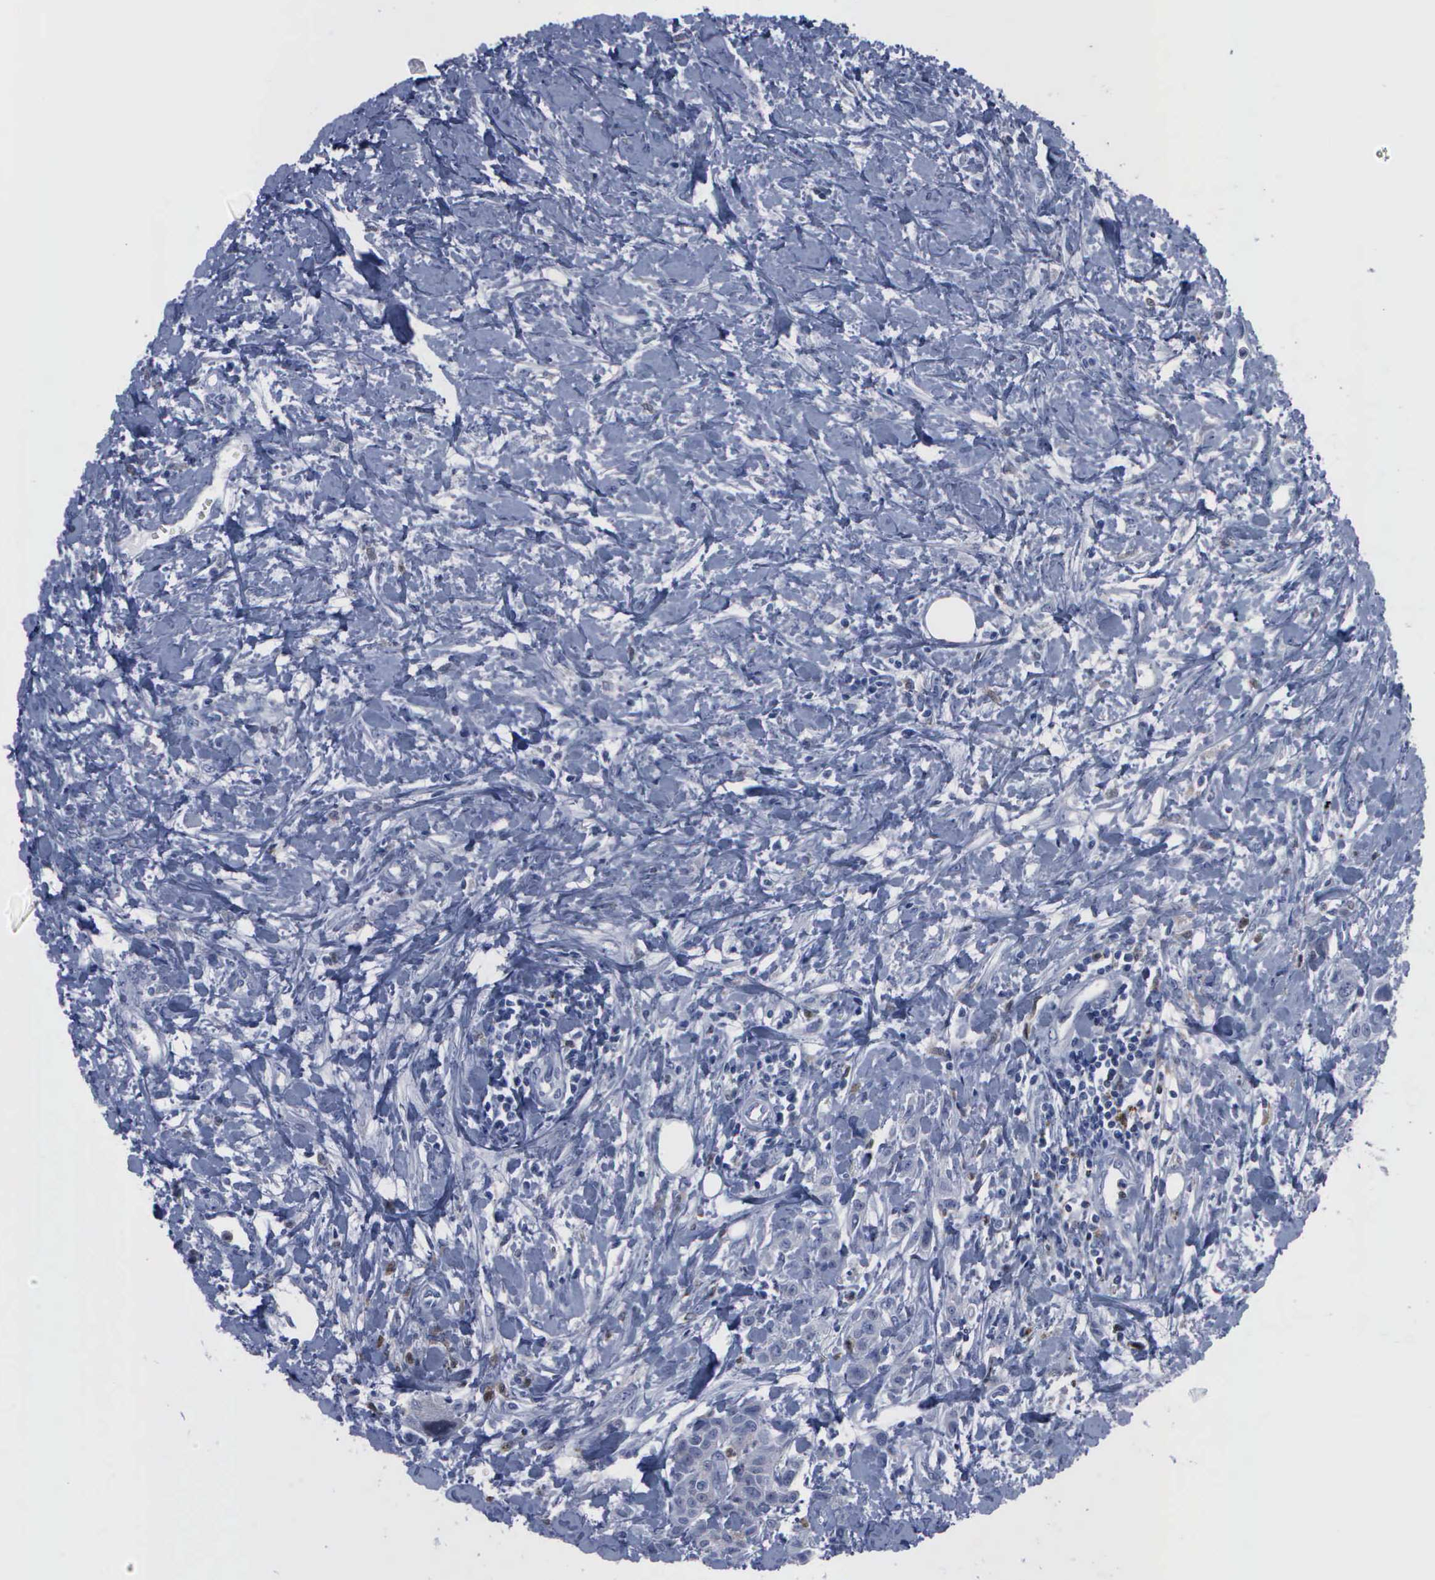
{"staining": {"intensity": "negative", "quantity": "none", "location": "none"}, "tissue": "urothelial cancer", "cell_type": "Tumor cells", "image_type": "cancer", "snomed": [{"axis": "morphology", "description": "Urothelial carcinoma, High grade"}, {"axis": "topography", "description": "Urinary bladder"}], "caption": "A high-resolution micrograph shows IHC staining of urothelial cancer, which demonstrates no significant expression in tumor cells.", "gene": "CSTA", "patient": {"sex": "male", "age": 56}}